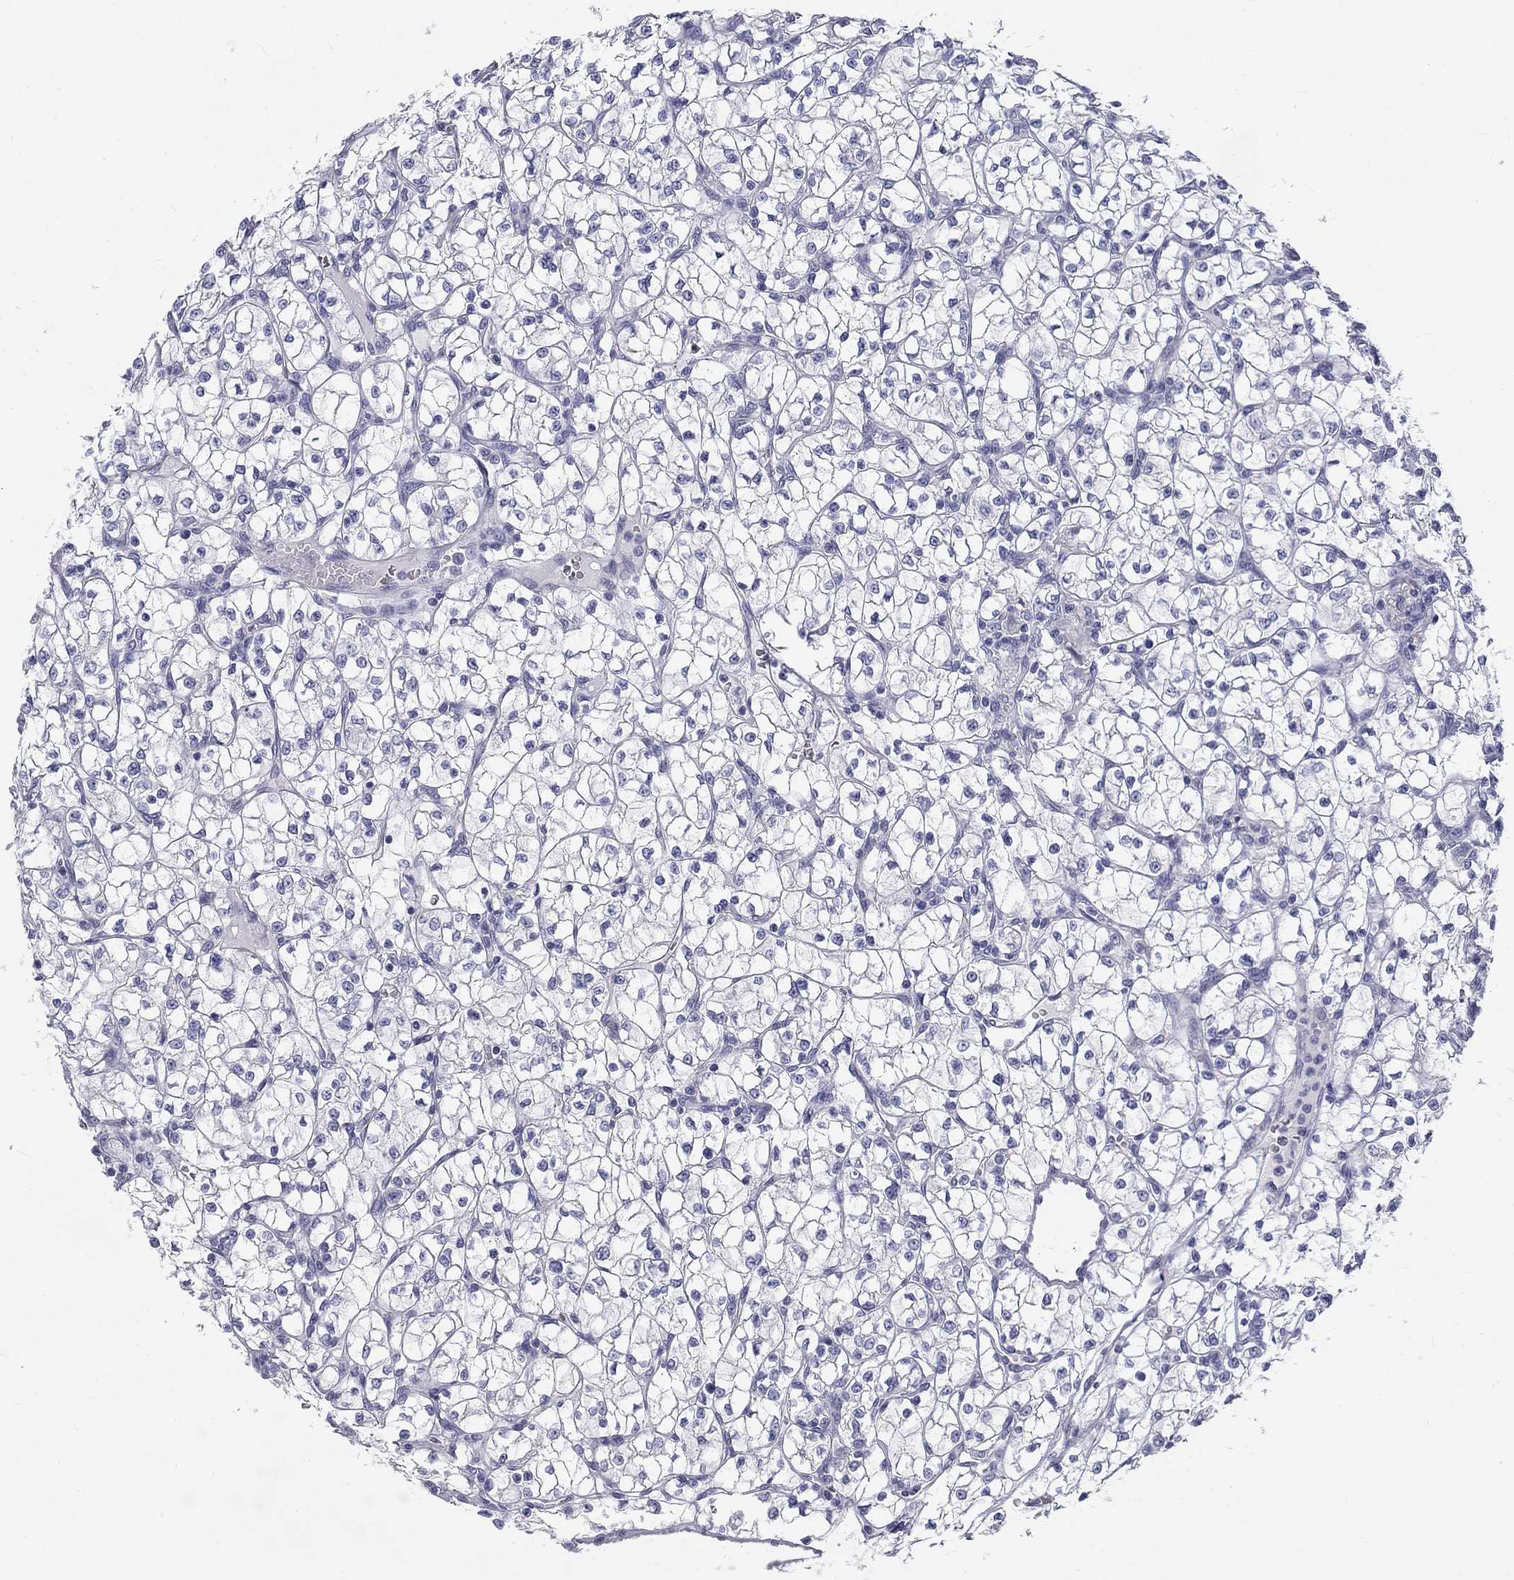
{"staining": {"intensity": "negative", "quantity": "none", "location": "none"}, "tissue": "renal cancer", "cell_type": "Tumor cells", "image_type": "cancer", "snomed": [{"axis": "morphology", "description": "Adenocarcinoma, NOS"}, {"axis": "topography", "description": "Kidney"}], "caption": "Renal cancer was stained to show a protein in brown. There is no significant expression in tumor cells.", "gene": "GALNTL5", "patient": {"sex": "female", "age": 64}}